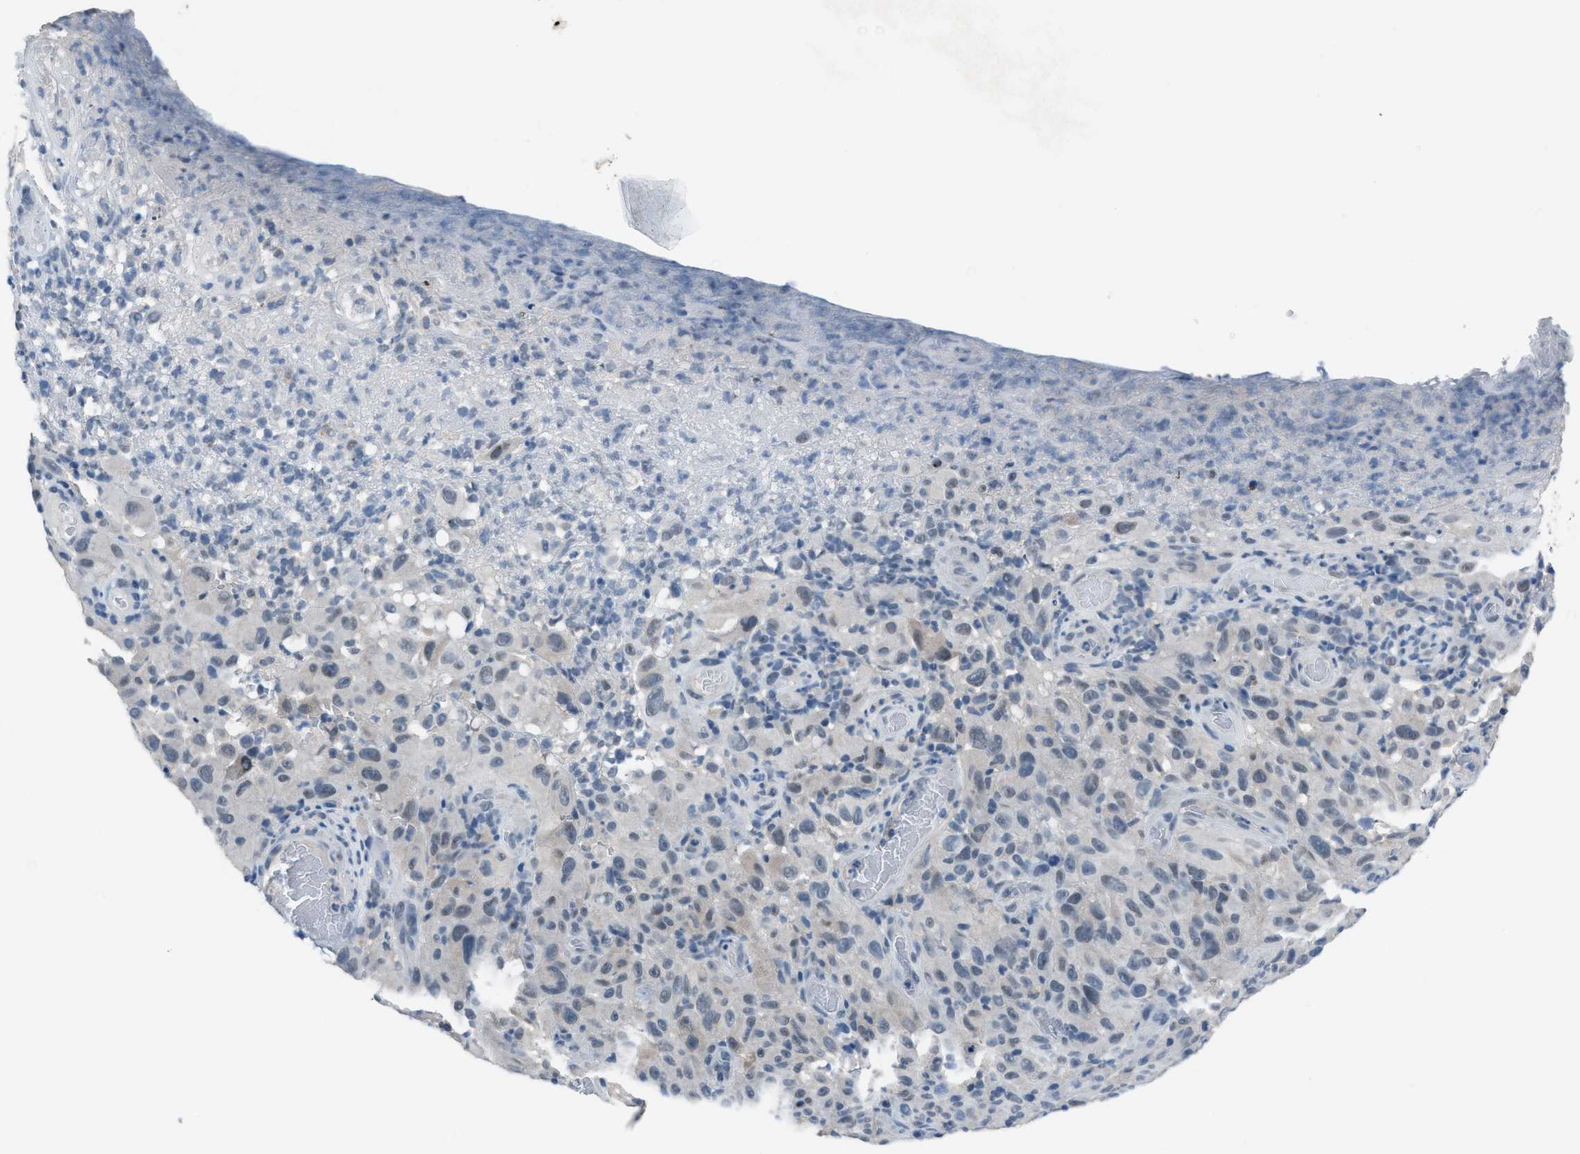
{"staining": {"intensity": "negative", "quantity": "none", "location": "none"}, "tissue": "melanoma", "cell_type": "Tumor cells", "image_type": "cancer", "snomed": [{"axis": "morphology", "description": "Malignant melanoma, NOS"}, {"axis": "topography", "description": "Skin"}], "caption": "Tumor cells show no significant protein expression in malignant melanoma. (Brightfield microscopy of DAB (3,3'-diaminobenzidine) IHC at high magnification).", "gene": "ANAPC11", "patient": {"sex": "female", "age": 82}}